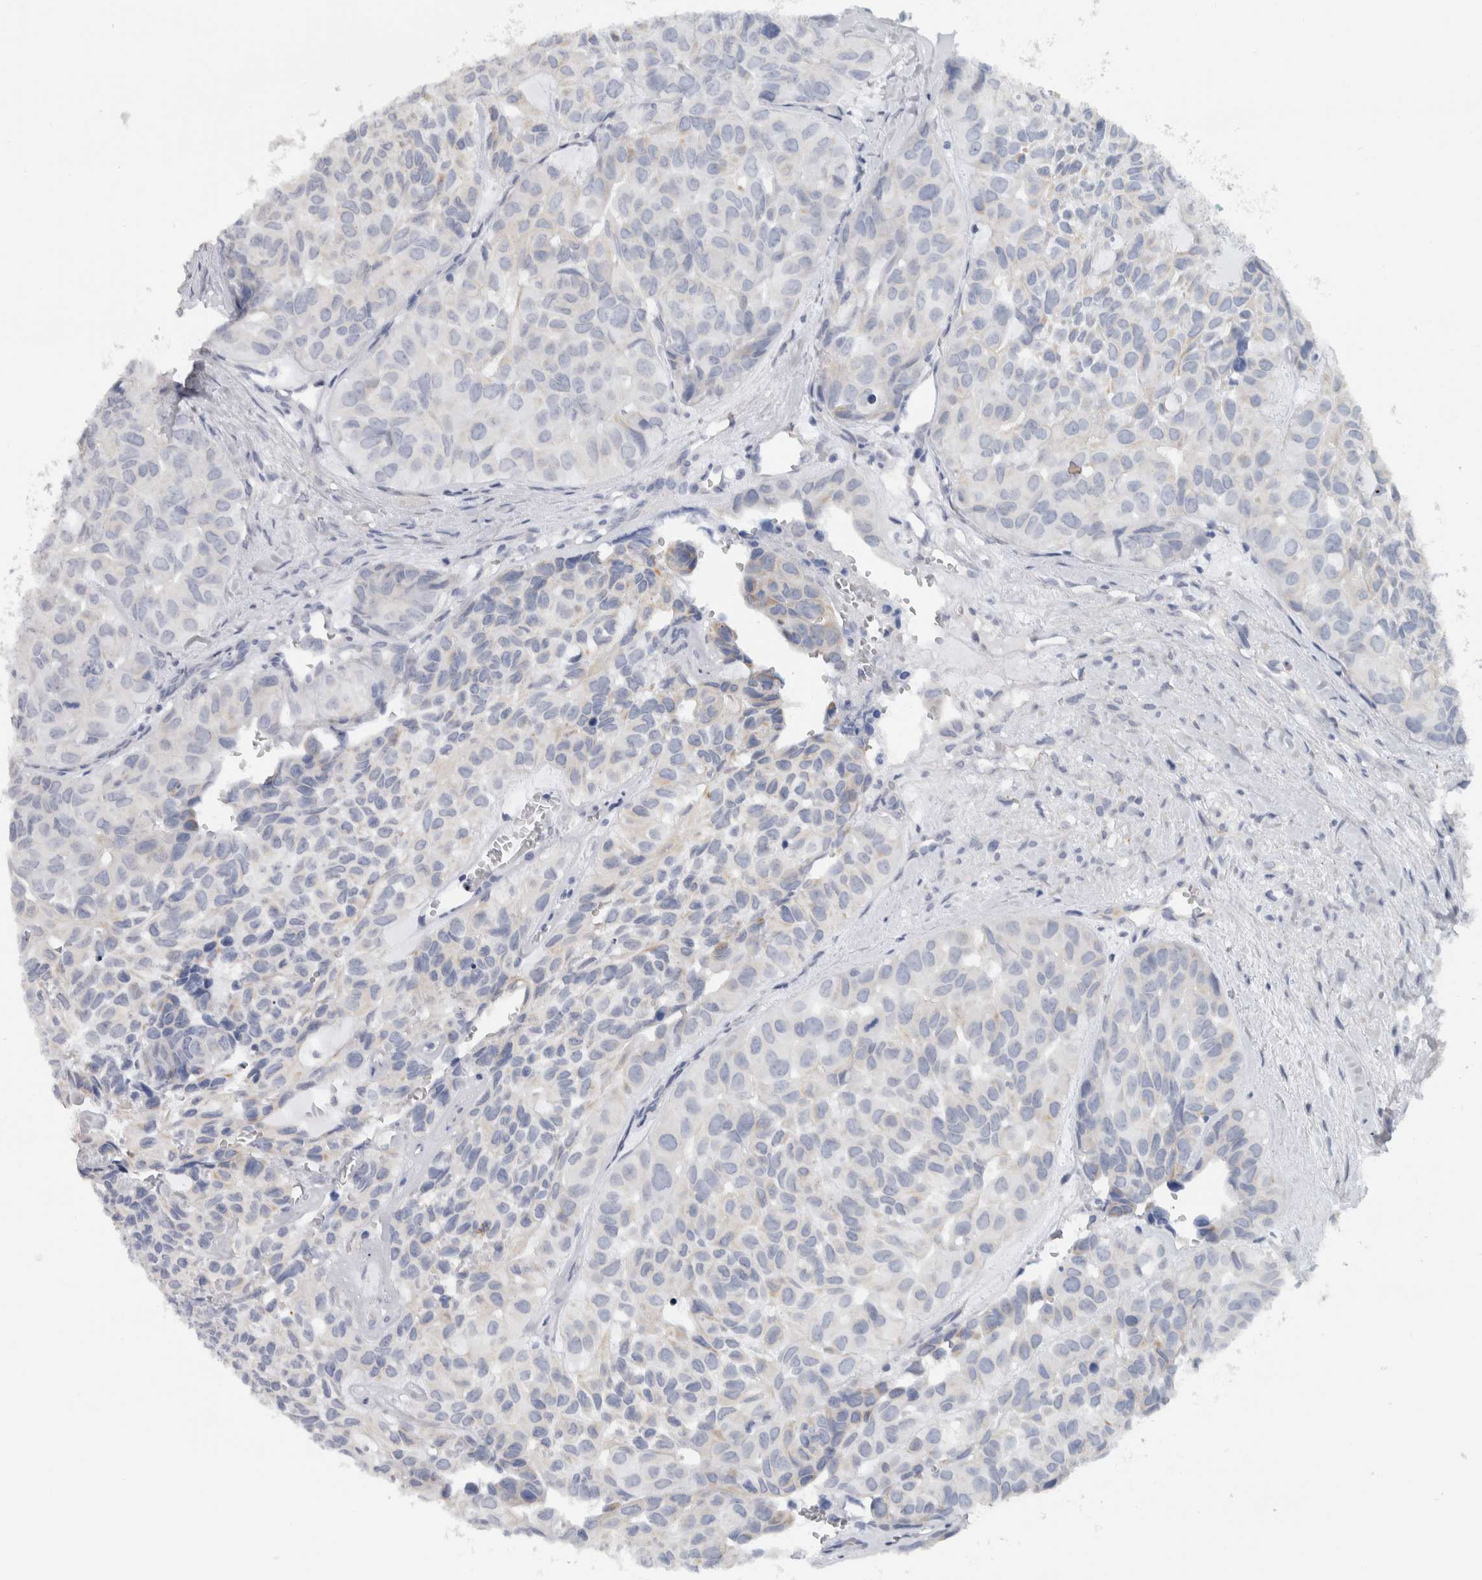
{"staining": {"intensity": "negative", "quantity": "none", "location": "none"}, "tissue": "head and neck cancer", "cell_type": "Tumor cells", "image_type": "cancer", "snomed": [{"axis": "morphology", "description": "Adenocarcinoma, NOS"}, {"axis": "topography", "description": "Salivary gland, NOS"}, {"axis": "topography", "description": "Head-Neck"}], "caption": "Protein analysis of head and neck adenocarcinoma displays no significant staining in tumor cells.", "gene": "NEFM", "patient": {"sex": "female", "age": 76}}